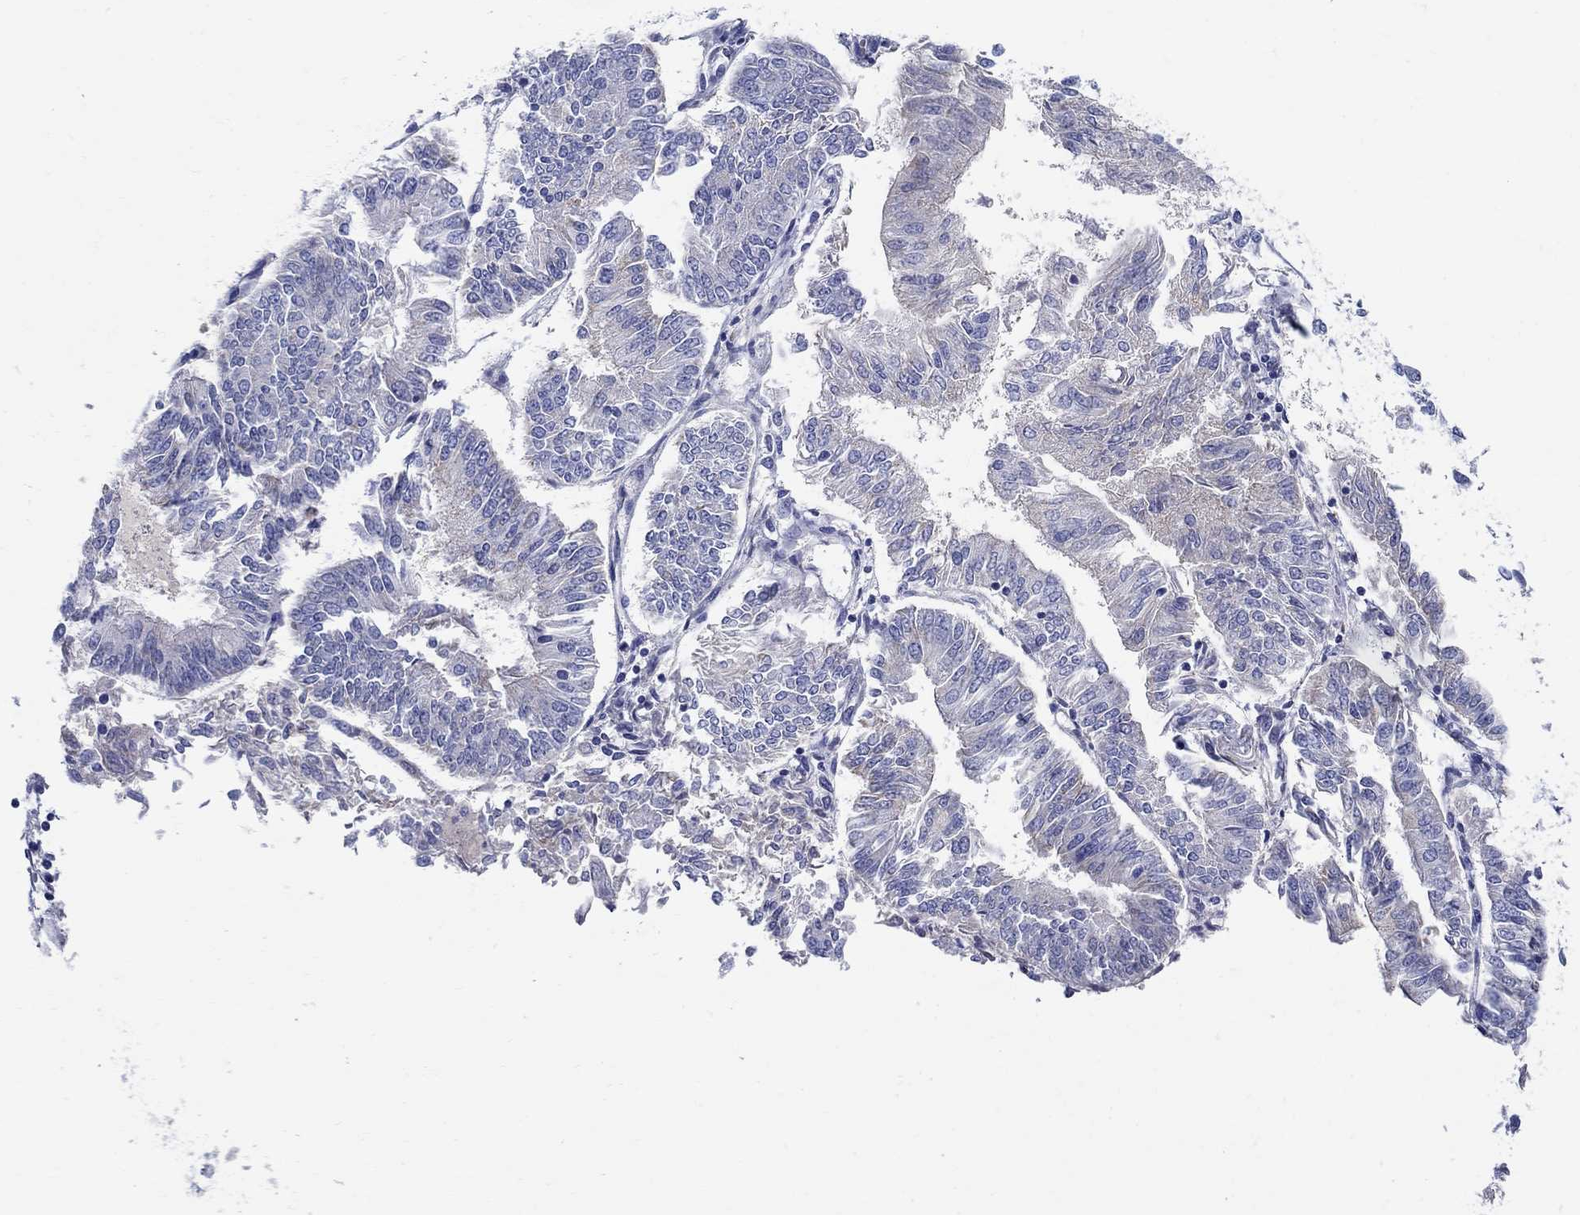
{"staining": {"intensity": "negative", "quantity": "none", "location": "none"}, "tissue": "endometrial cancer", "cell_type": "Tumor cells", "image_type": "cancer", "snomed": [{"axis": "morphology", "description": "Adenocarcinoma, NOS"}, {"axis": "topography", "description": "Endometrium"}], "caption": "Tumor cells show no significant protein staining in endometrial cancer (adenocarcinoma).", "gene": "CRYGD", "patient": {"sex": "female", "age": 58}}